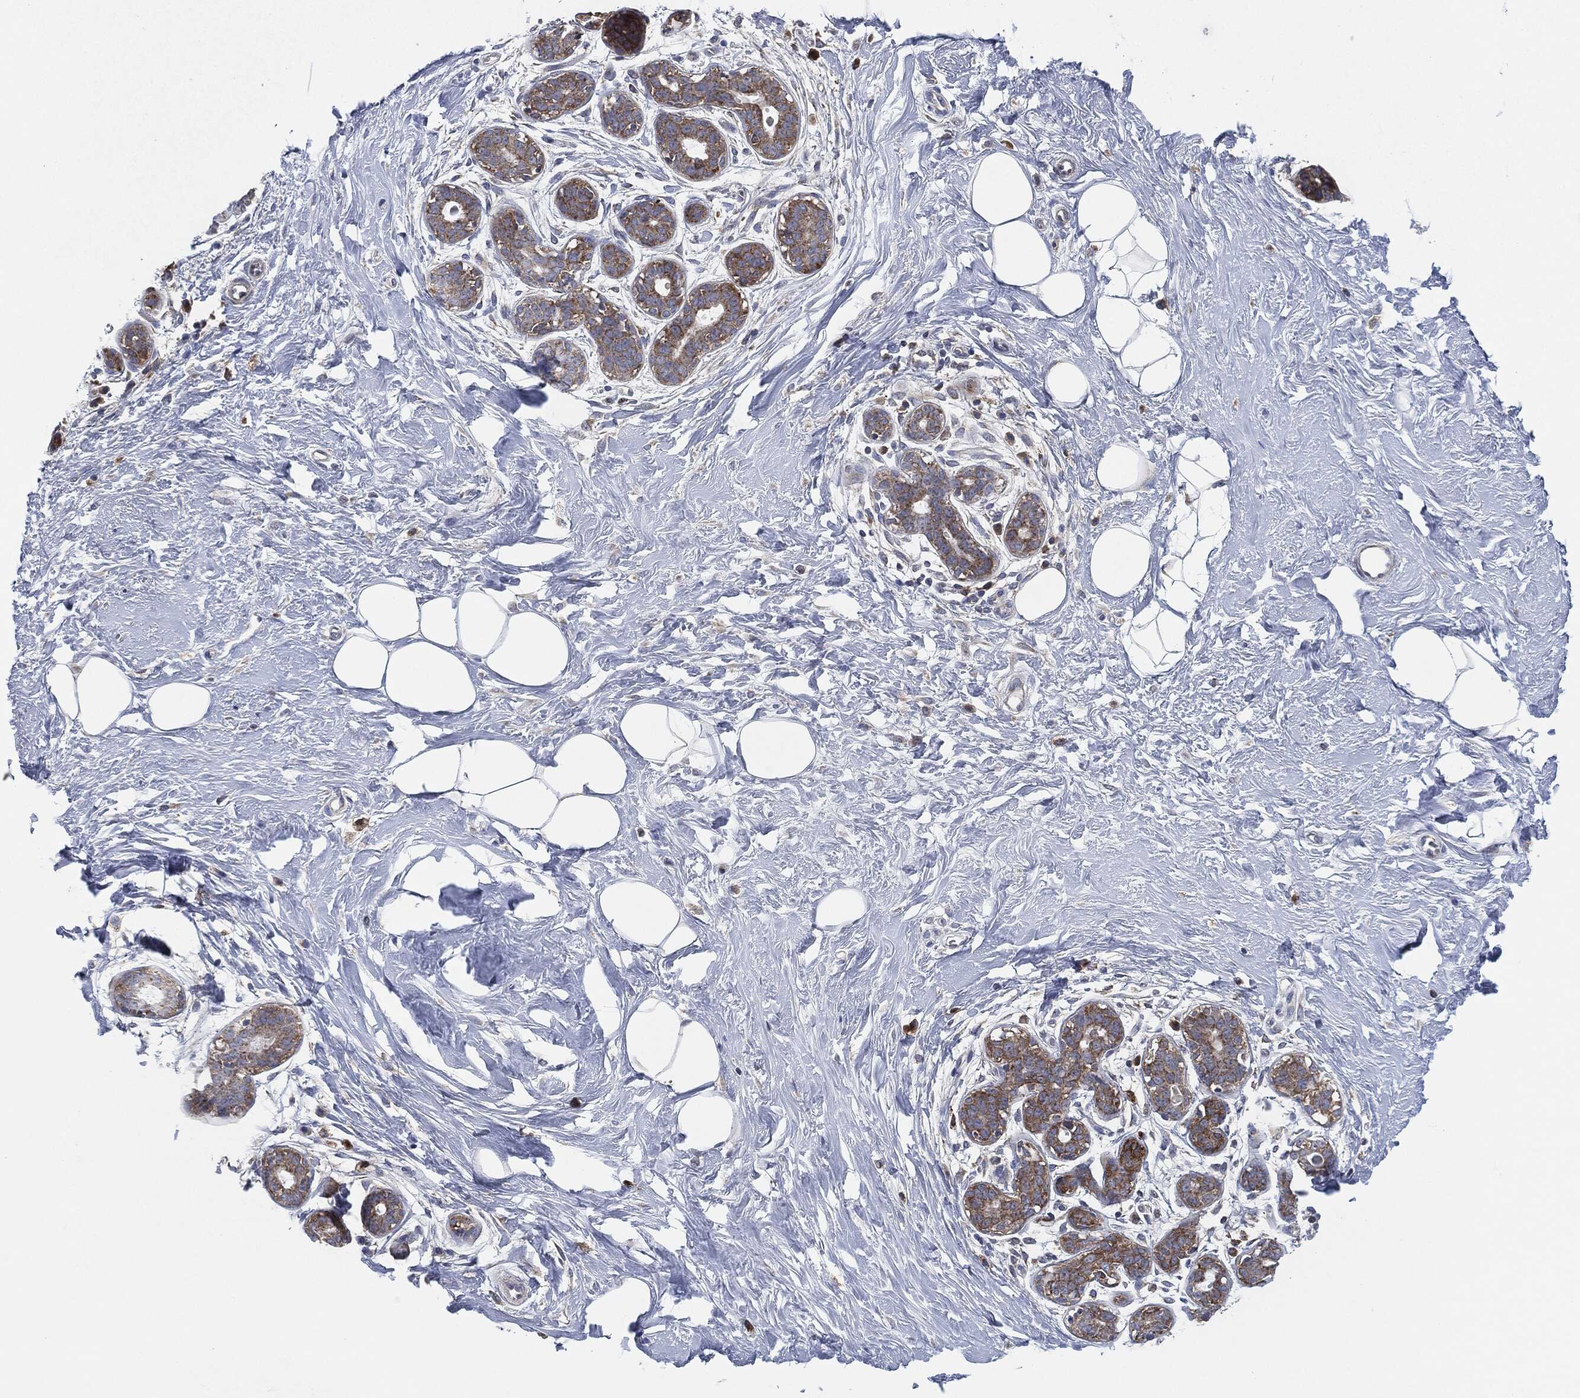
{"staining": {"intensity": "negative", "quantity": "none", "location": "none"}, "tissue": "breast", "cell_type": "Adipocytes", "image_type": "normal", "snomed": [{"axis": "morphology", "description": "Normal tissue, NOS"}, {"axis": "topography", "description": "Breast"}], "caption": "A histopathology image of human breast is negative for staining in adipocytes. (Brightfield microscopy of DAB immunohistochemistry at high magnification).", "gene": "TMEM11", "patient": {"sex": "female", "age": 43}}